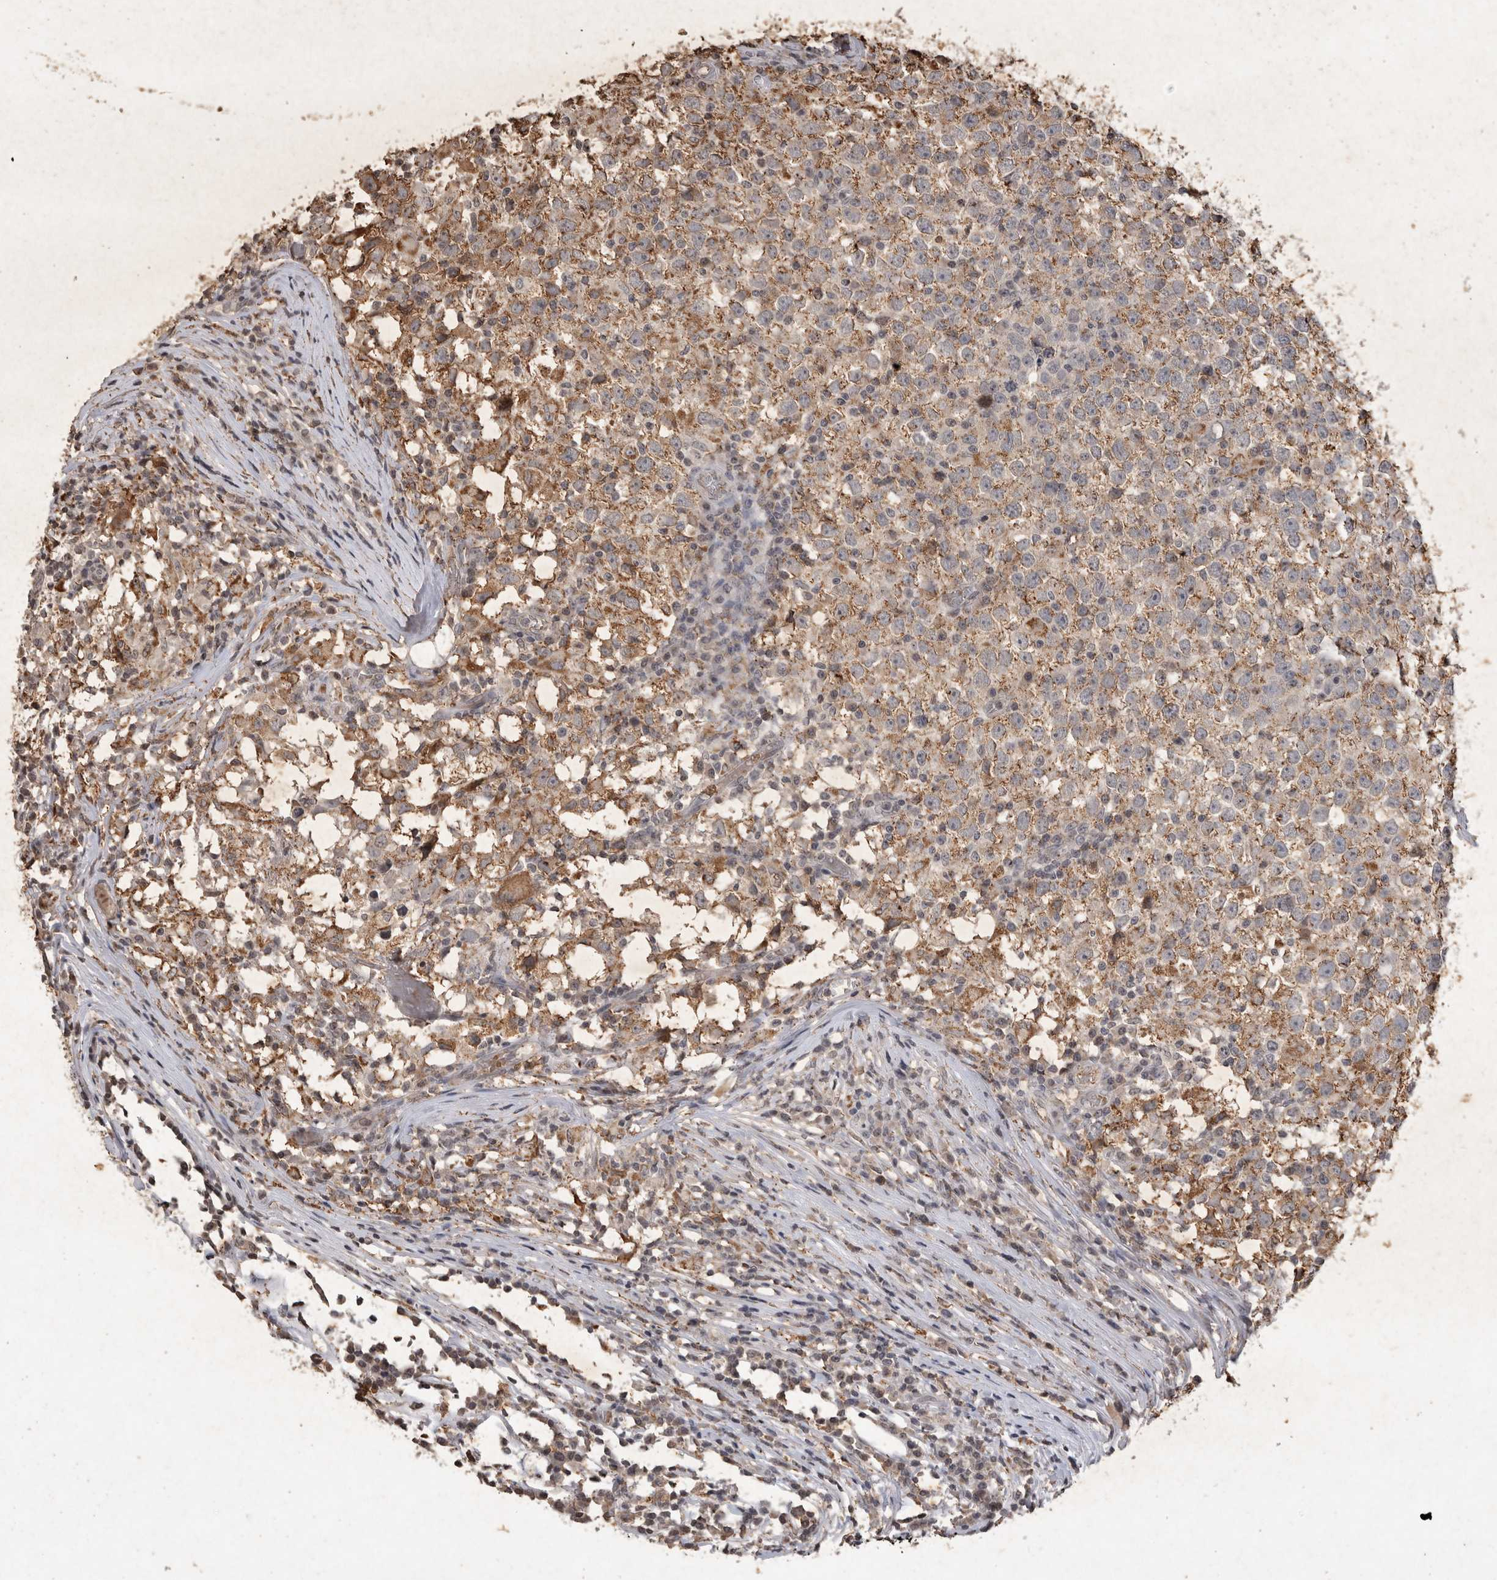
{"staining": {"intensity": "moderate", "quantity": "25%-75%", "location": "cytoplasmic/membranous"}, "tissue": "testis cancer", "cell_type": "Tumor cells", "image_type": "cancer", "snomed": [{"axis": "morphology", "description": "Seminoma, NOS"}, {"axis": "topography", "description": "Testis"}], "caption": "Seminoma (testis) was stained to show a protein in brown. There is medium levels of moderate cytoplasmic/membranous staining in about 25%-75% of tumor cells.", "gene": "HRK", "patient": {"sex": "male", "age": 65}}